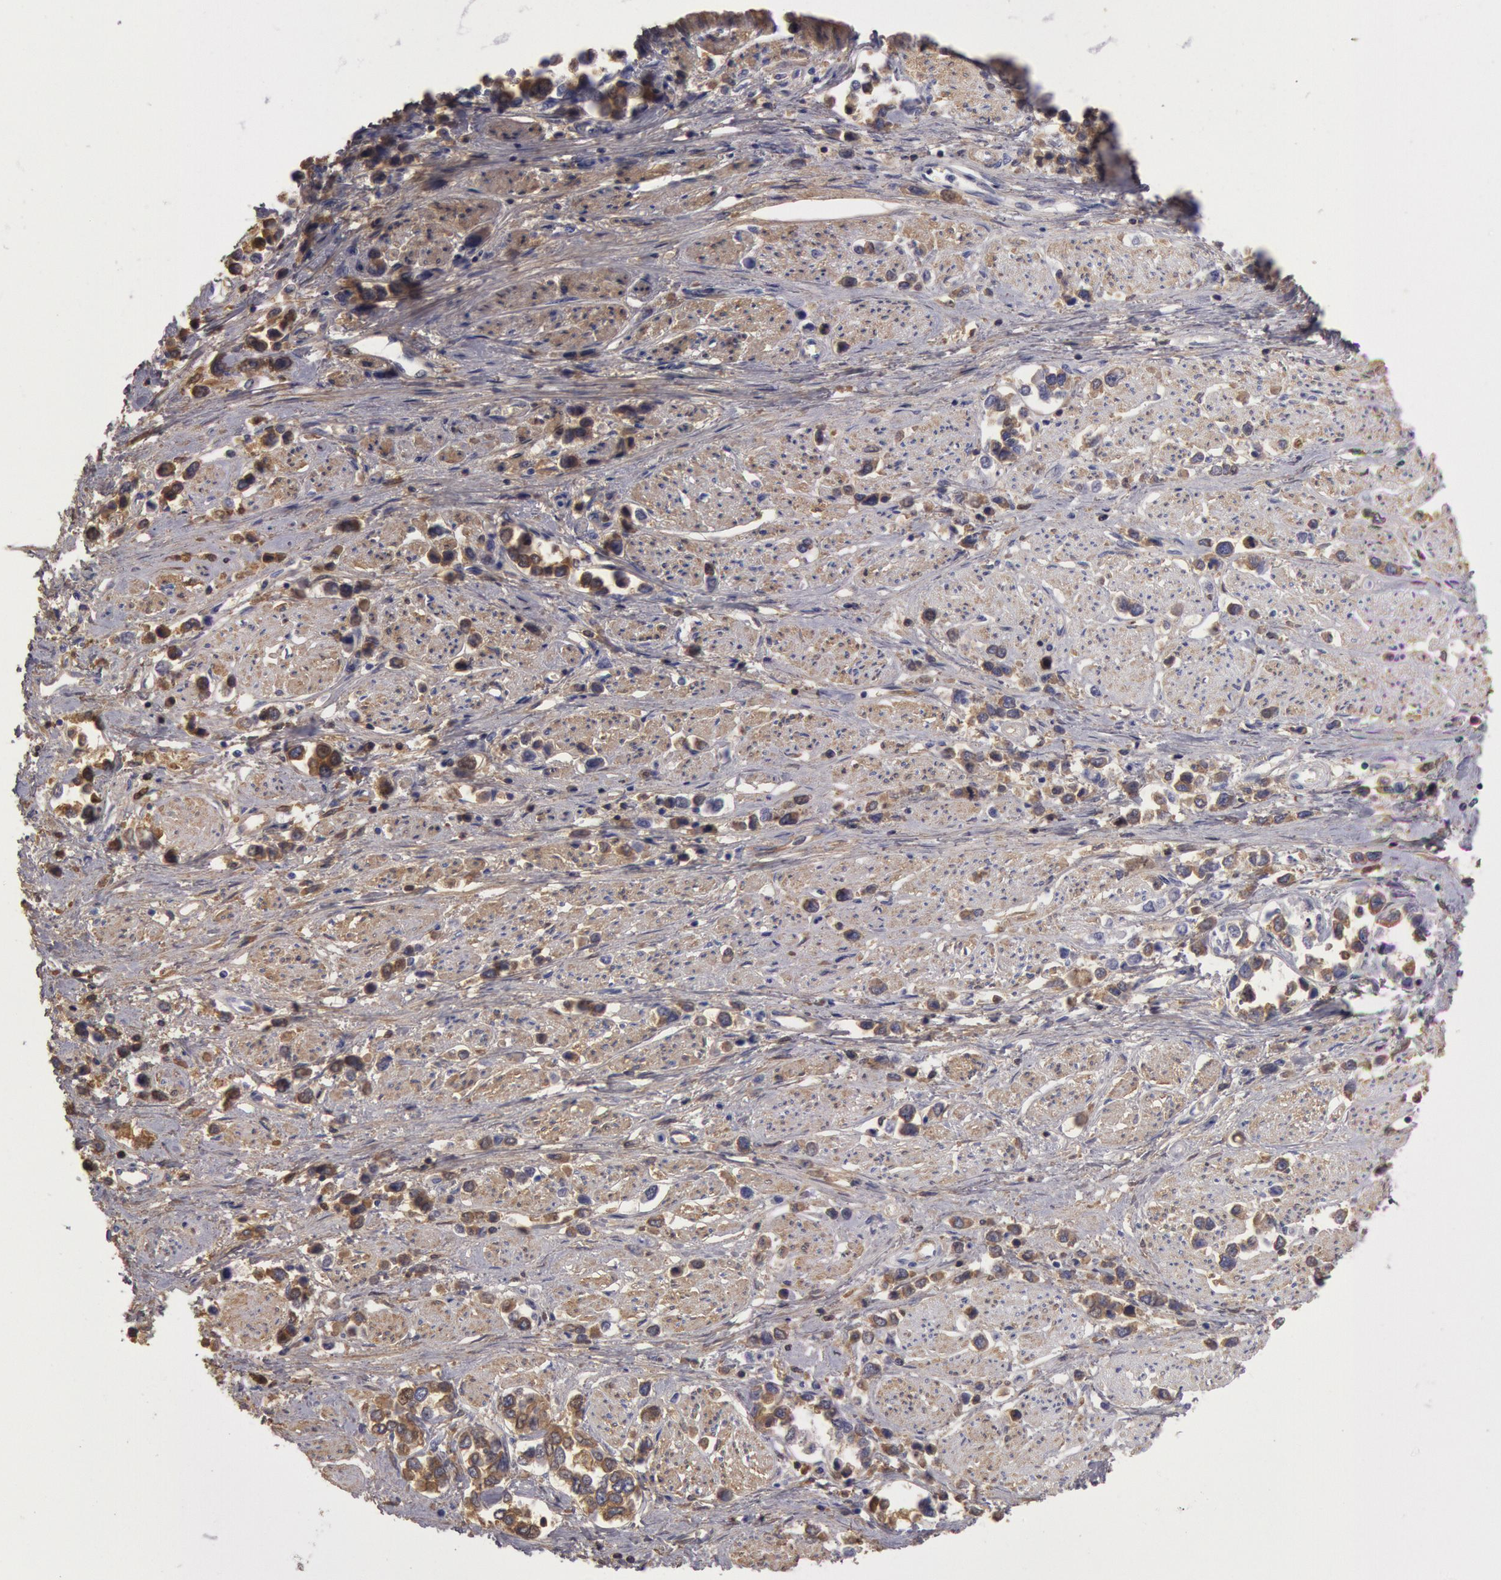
{"staining": {"intensity": "moderate", "quantity": ">75%", "location": "cytoplasmic/membranous"}, "tissue": "stomach cancer", "cell_type": "Tumor cells", "image_type": "cancer", "snomed": [{"axis": "morphology", "description": "Adenocarcinoma, NOS"}, {"axis": "topography", "description": "Stomach, upper"}], "caption": "Protein expression analysis of human stomach adenocarcinoma reveals moderate cytoplasmic/membranous positivity in approximately >75% of tumor cells.", "gene": "IGHG1", "patient": {"sex": "male", "age": 76}}